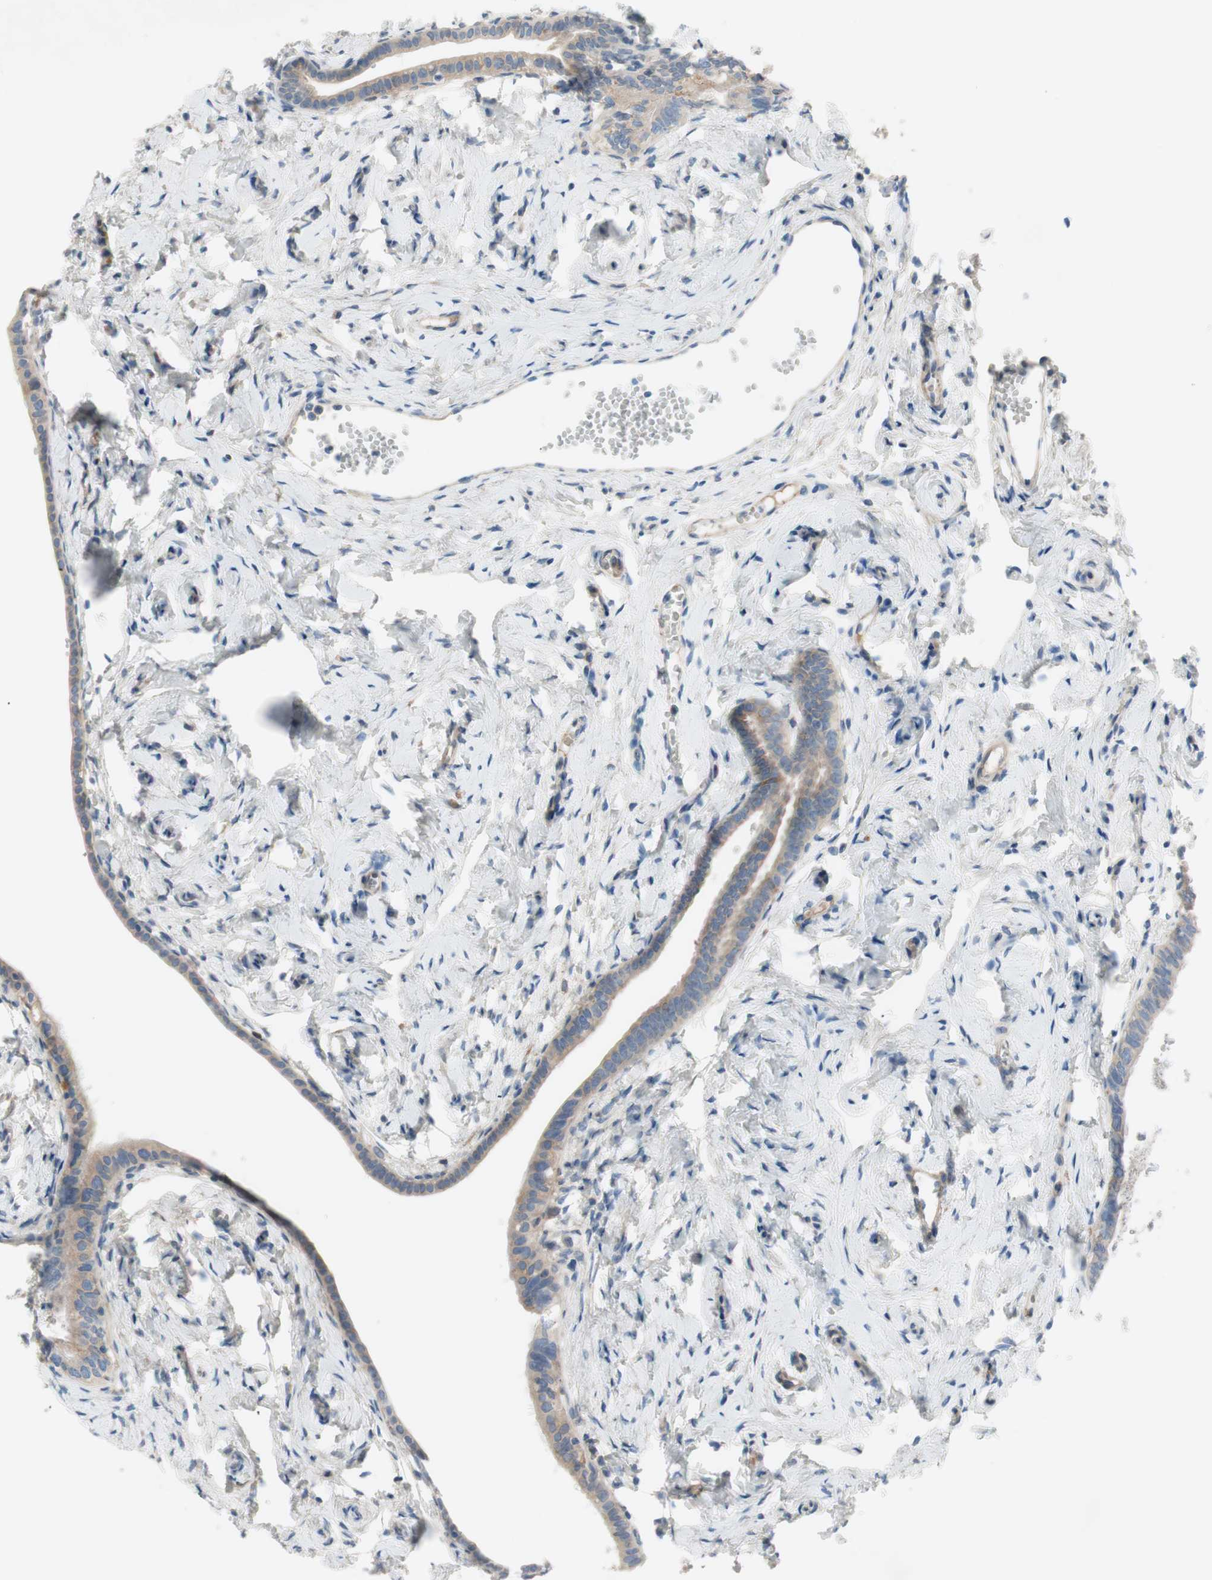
{"staining": {"intensity": "weak", "quantity": "25%-75%", "location": "cytoplasmic/membranous"}, "tissue": "fallopian tube", "cell_type": "Glandular cells", "image_type": "normal", "snomed": [{"axis": "morphology", "description": "Normal tissue, NOS"}, {"axis": "topography", "description": "Fallopian tube"}], "caption": "Protein expression analysis of benign human fallopian tube reveals weak cytoplasmic/membranous staining in about 25%-75% of glandular cells. The staining is performed using DAB (3,3'-diaminobenzidine) brown chromogen to label protein expression. The nuclei are counter-stained blue using hematoxylin.", "gene": "FDFT1", "patient": {"sex": "female", "age": 71}}